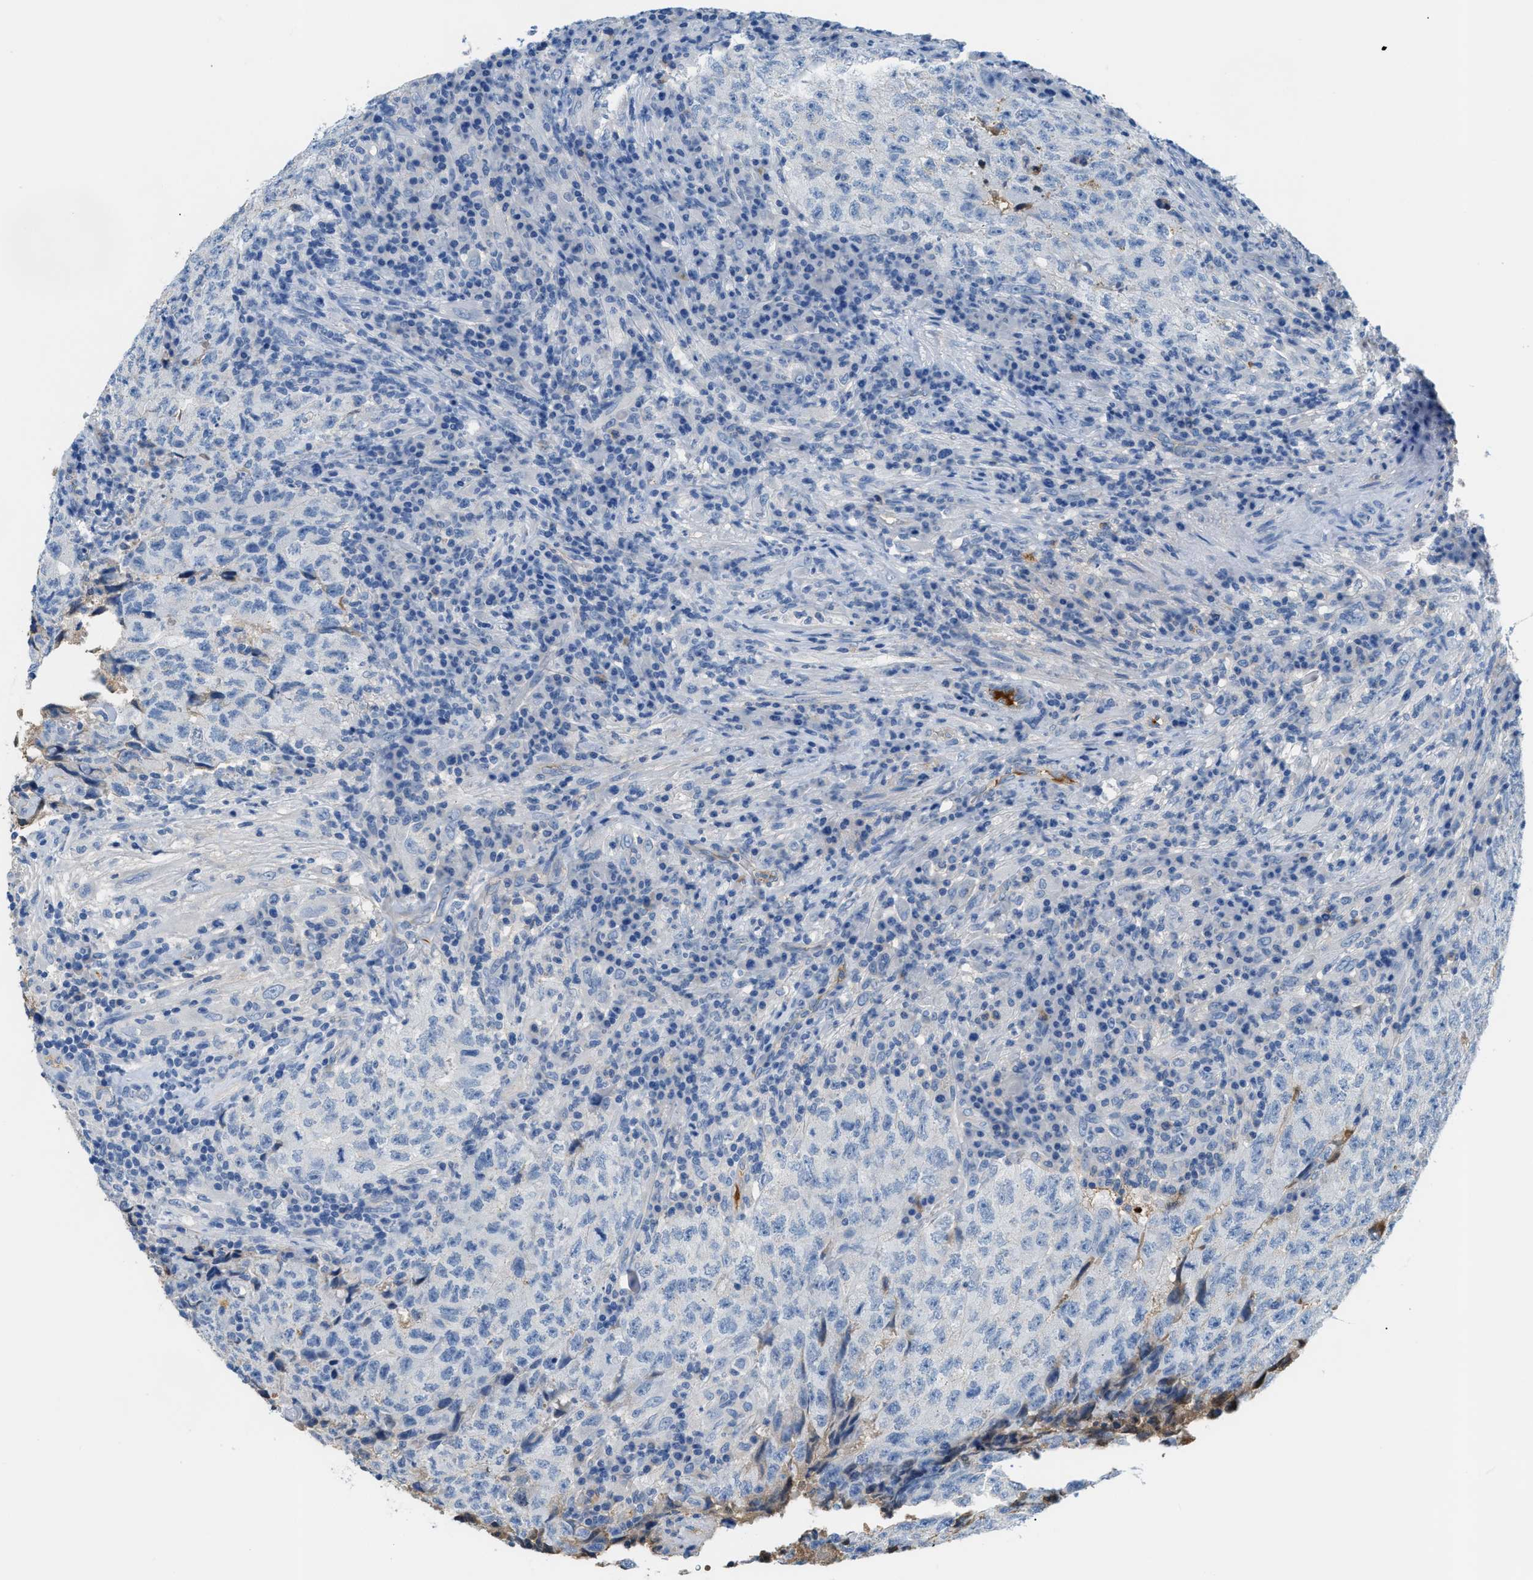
{"staining": {"intensity": "negative", "quantity": "none", "location": "none"}, "tissue": "testis cancer", "cell_type": "Tumor cells", "image_type": "cancer", "snomed": [{"axis": "morphology", "description": "Necrosis, NOS"}, {"axis": "morphology", "description": "Carcinoma, Embryonal, NOS"}, {"axis": "topography", "description": "Testis"}], "caption": "Human testis cancer (embryonal carcinoma) stained for a protein using immunohistochemistry shows no positivity in tumor cells.", "gene": "CFI", "patient": {"sex": "male", "age": 19}}